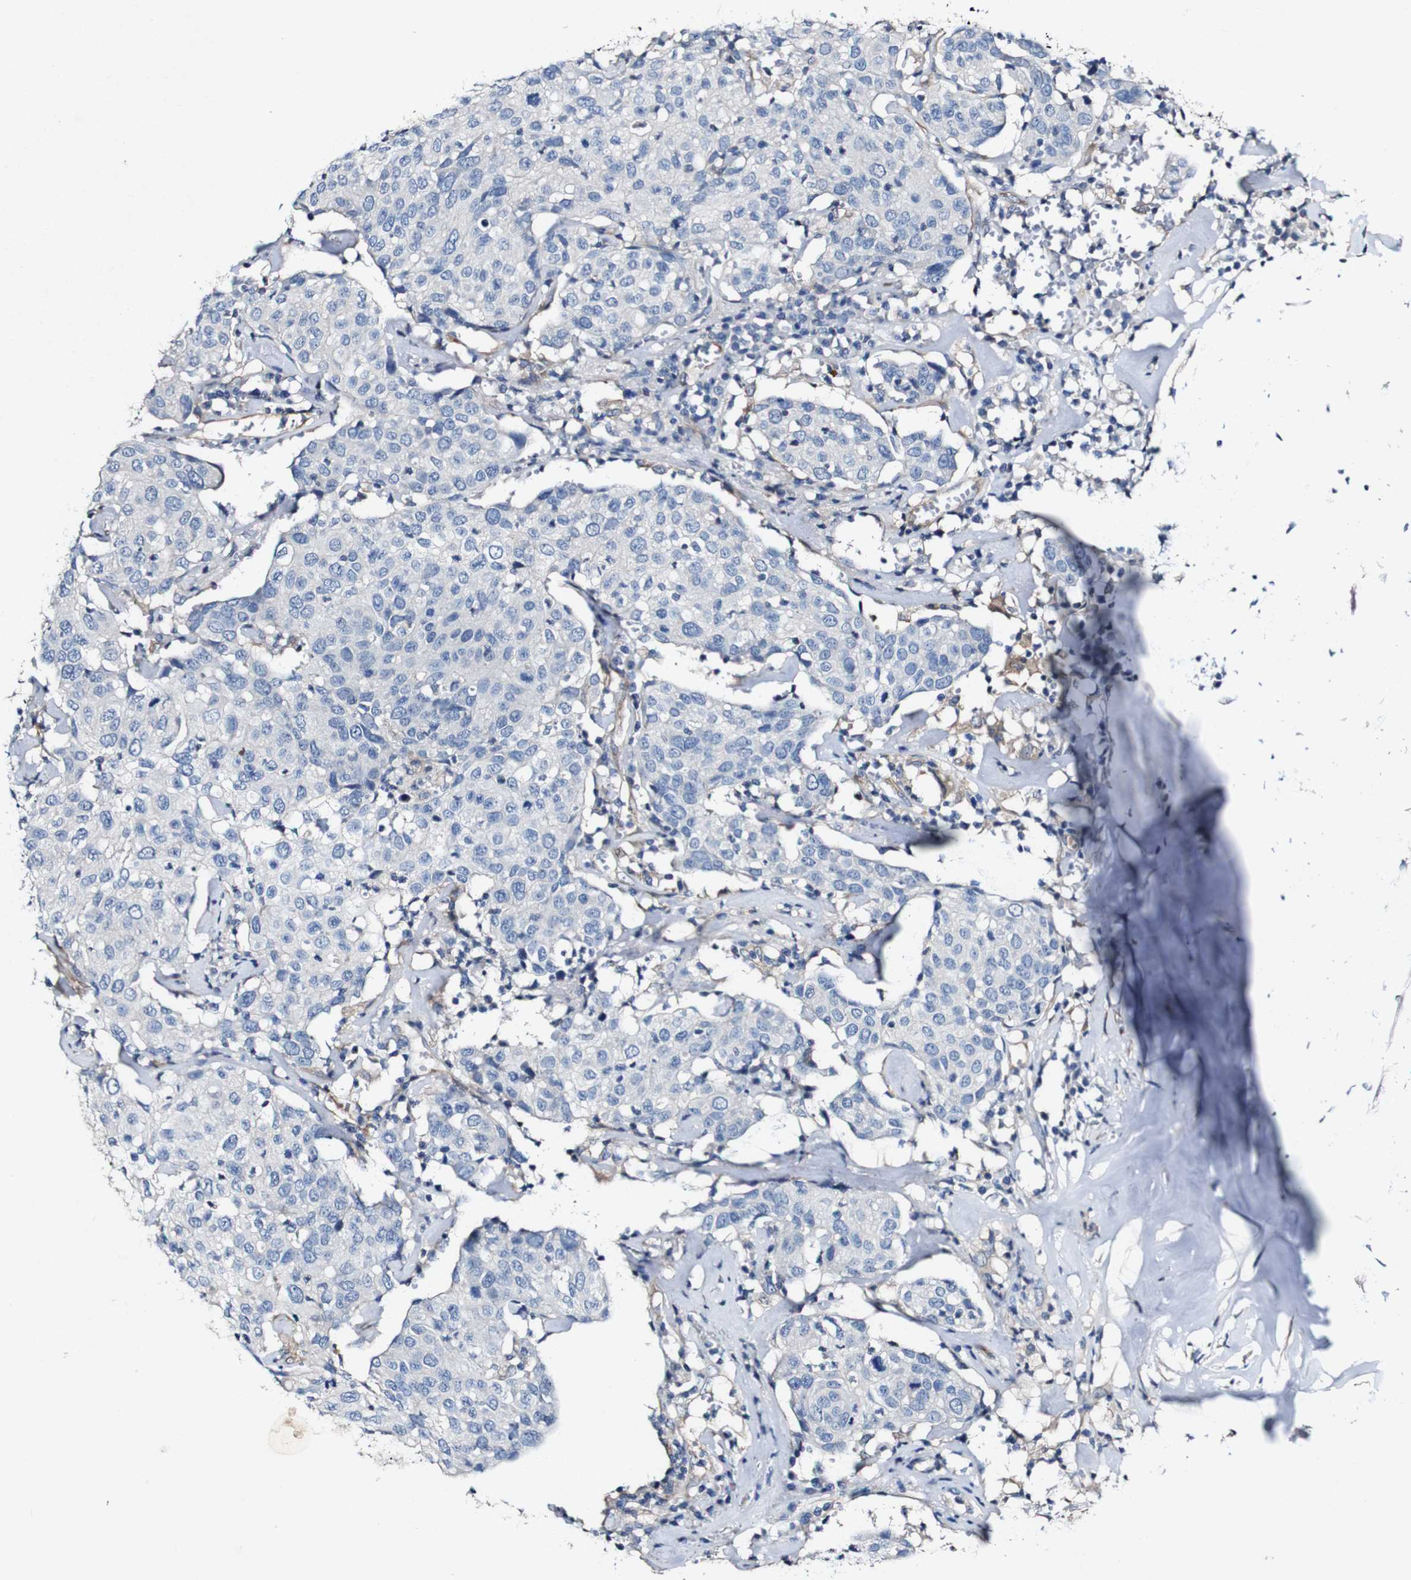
{"staining": {"intensity": "negative", "quantity": "none", "location": "none"}, "tissue": "head and neck cancer", "cell_type": "Tumor cells", "image_type": "cancer", "snomed": [{"axis": "morphology", "description": "Adenocarcinoma, NOS"}, {"axis": "topography", "description": "Salivary gland"}, {"axis": "topography", "description": "Head-Neck"}], "caption": "There is no significant staining in tumor cells of head and neck cancer (adenocarcinoma).", "gene": "GRAMD1A", "patient": {"sex": "female", "age": 65}}